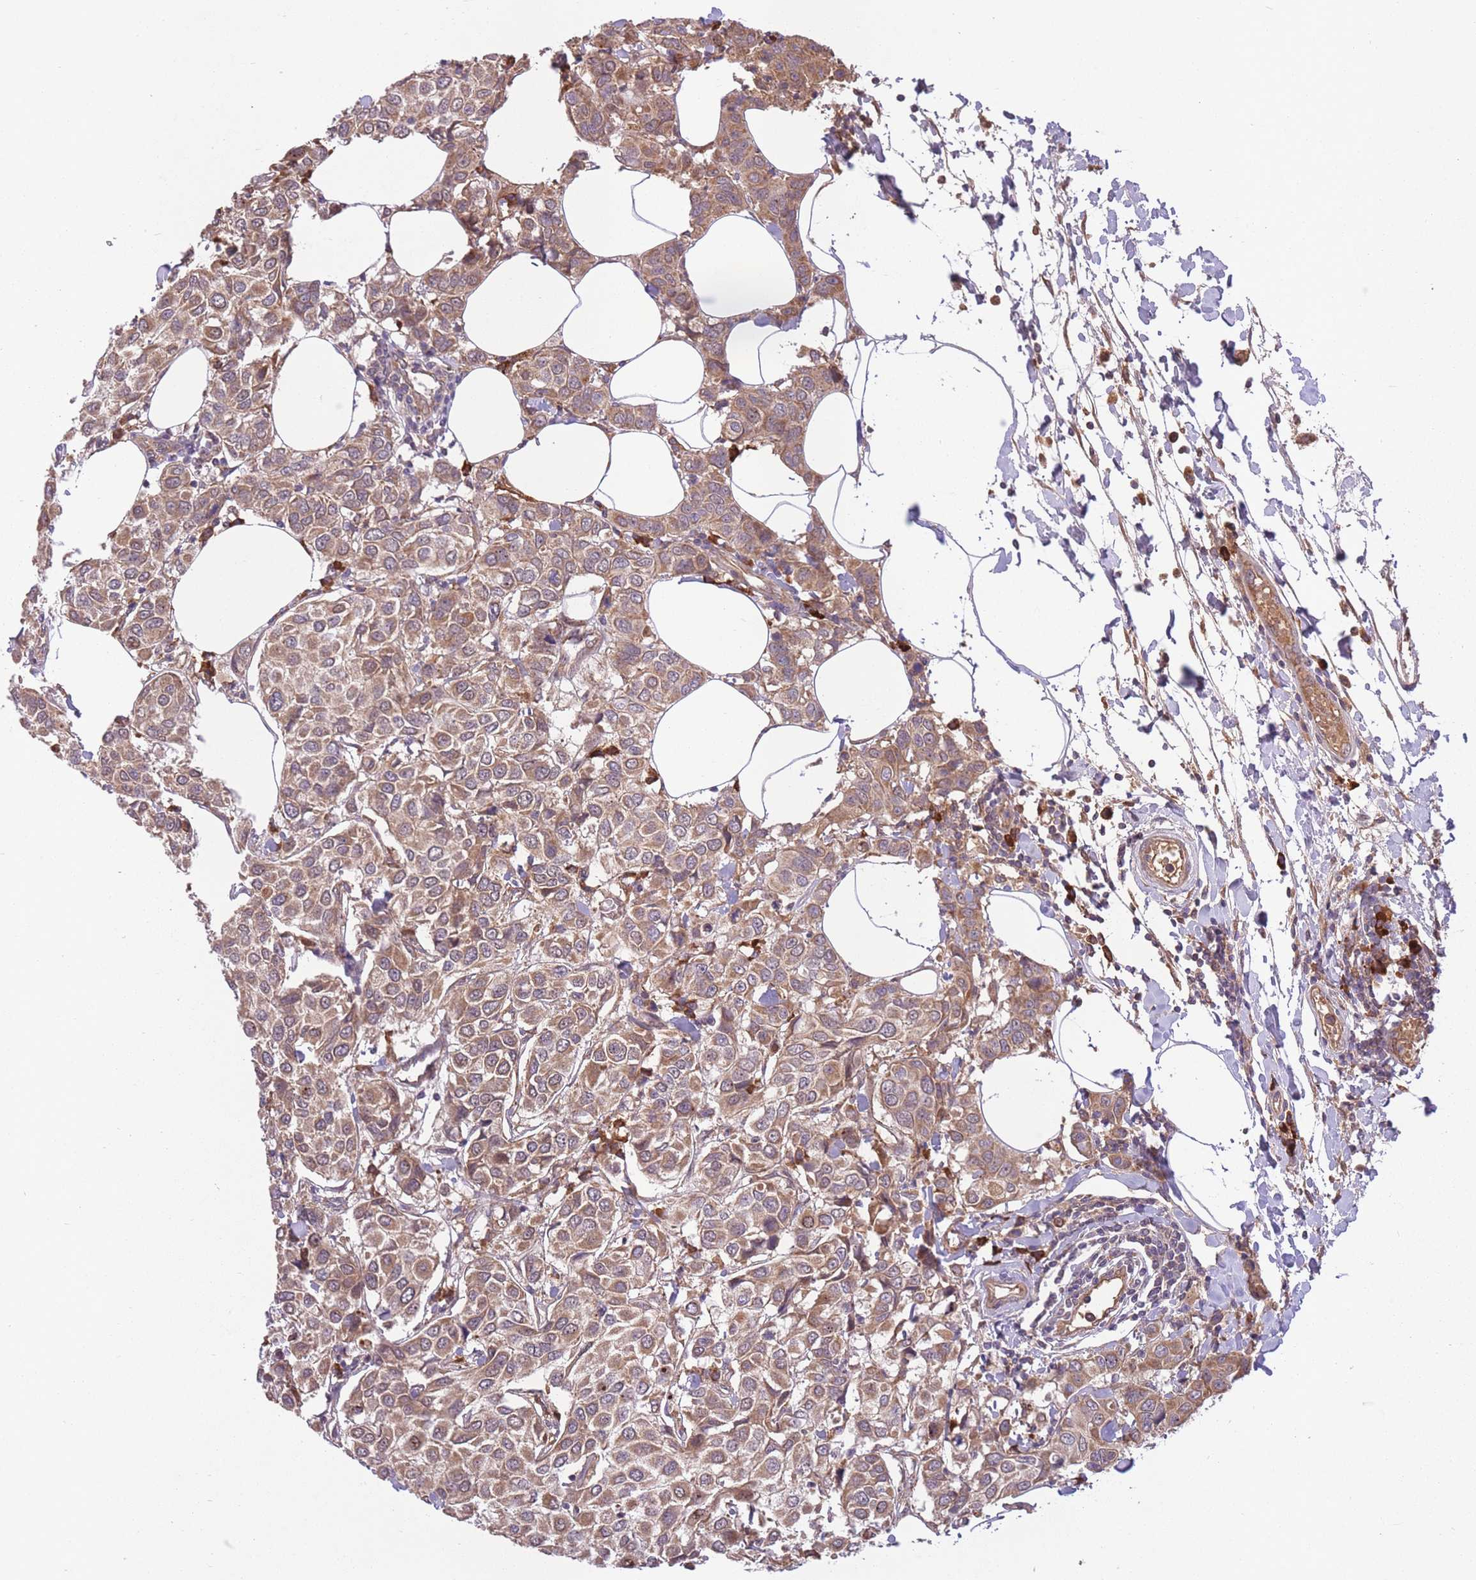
{"staining": {"intensity": "moderate", "quantity": ">75%", "location": "cytoplasmic/membranous"}, "tissue": "breast cancer", "cell_type": "Tumor cells", "image_type": "cancer", "snomed": [{"axis": "morphology", "description": "Duct carcinoma"}, {"axis": "topography", "description": "Breast"}], "caption": "High-power microscopy captured an immunohistochemistry micrograph of intraductal carcinoma (breast), revealing moderate cytoplasmic/membranous expression in about >75% of tumor cells. (DAB = brown stain, brightfield microscopy at high magnification).", "gene": "POLR3F", "patient": {"sex": "female", "age": 55}}